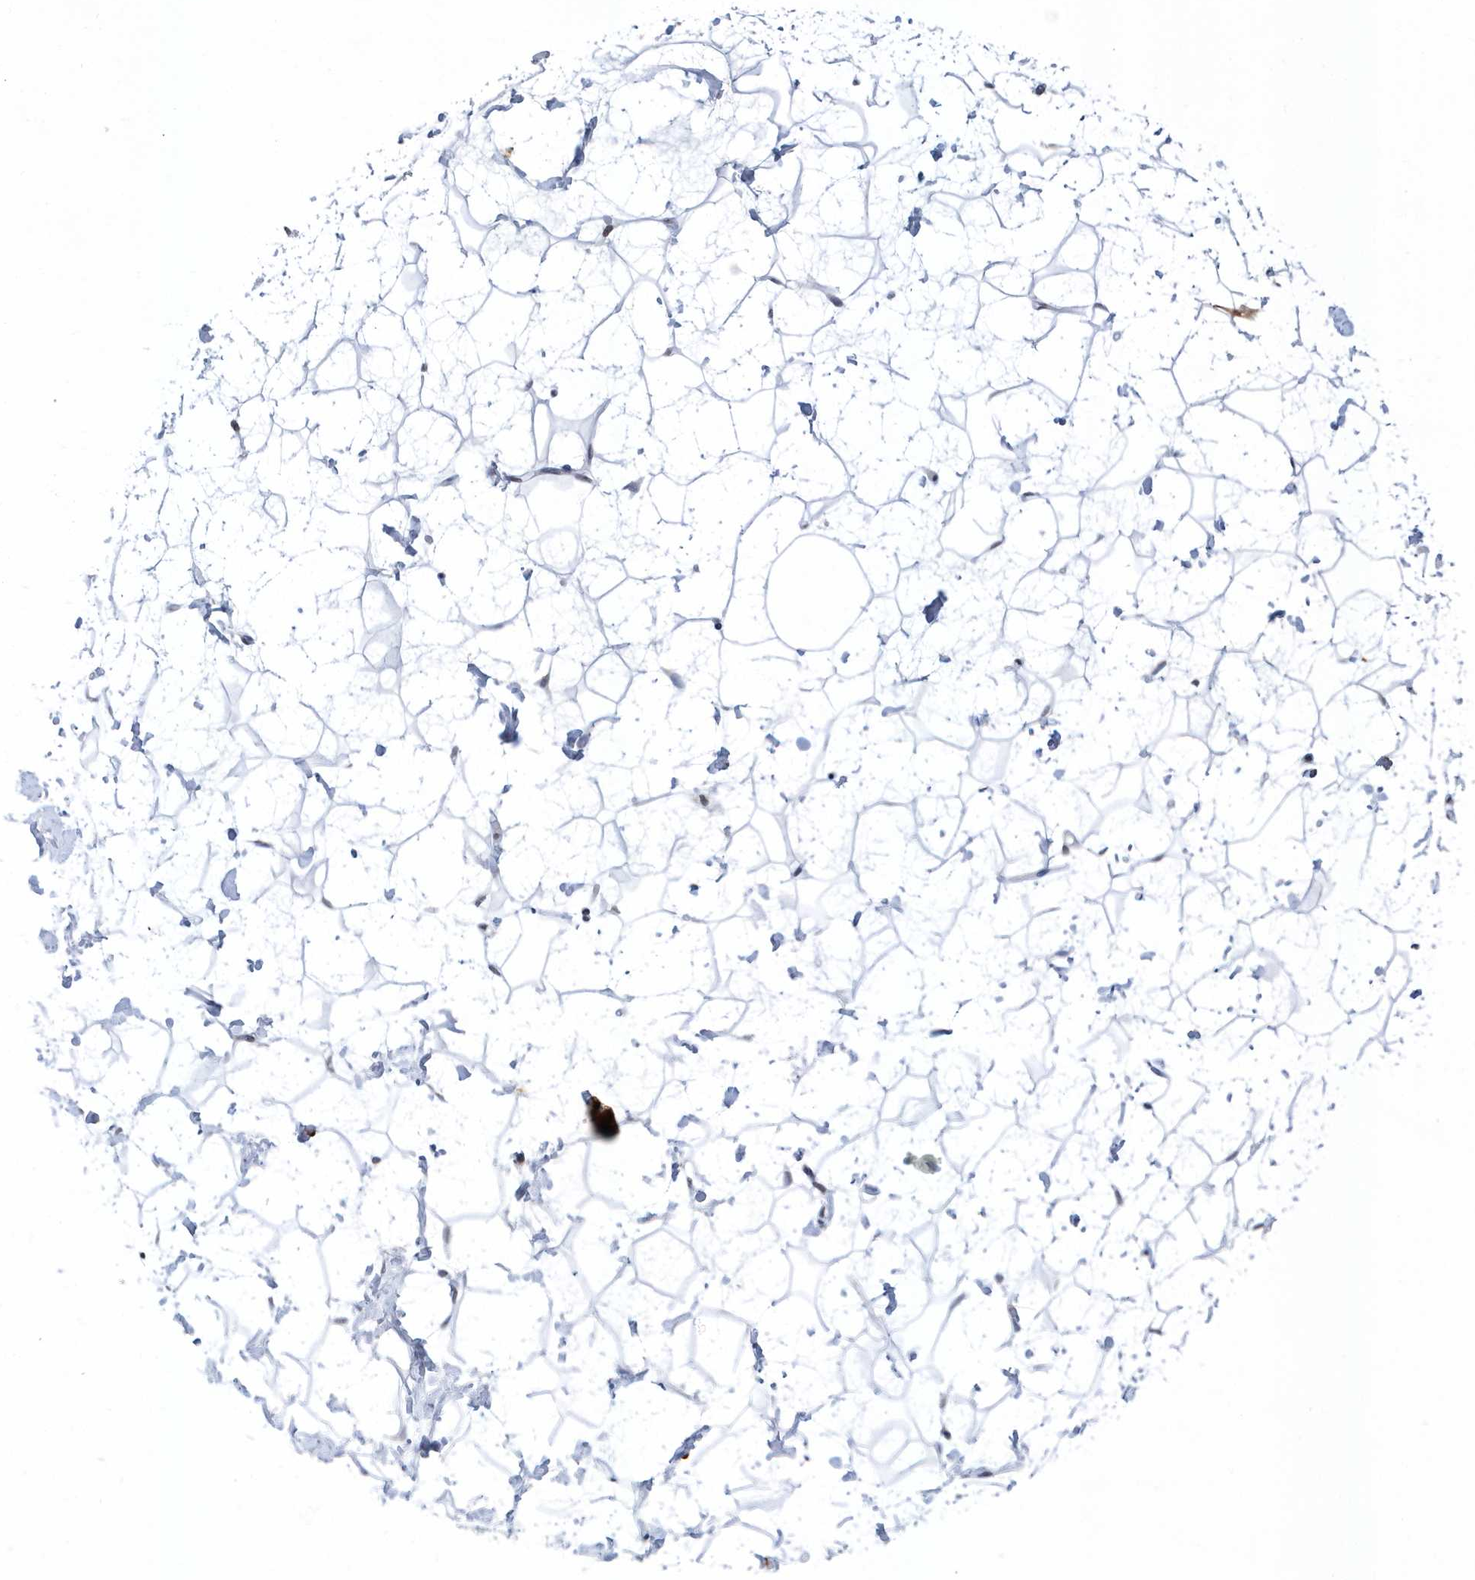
{"staining": {"intensity": "negative", "quantity": "none", "location": "none"}, "tissue": "breast", "cell_type": "Adipocytes", "image_type": "normal", "snomed": [{"axis": "morphology", "description": "Normal tissue, NOS"}, {"axis": "morphology", "description": "Adenoma, NOS"}, {"axis": "topography", "description": "Breast"}], "caption": "High power microscopy photomicrograph of an immunohistochemistry (IHC) histopathology image of unremarkable breast, revealing no significant staining in adipocytes.", "gene": "VWA5B2", "patient": {"sex": "female", "age": 23}}